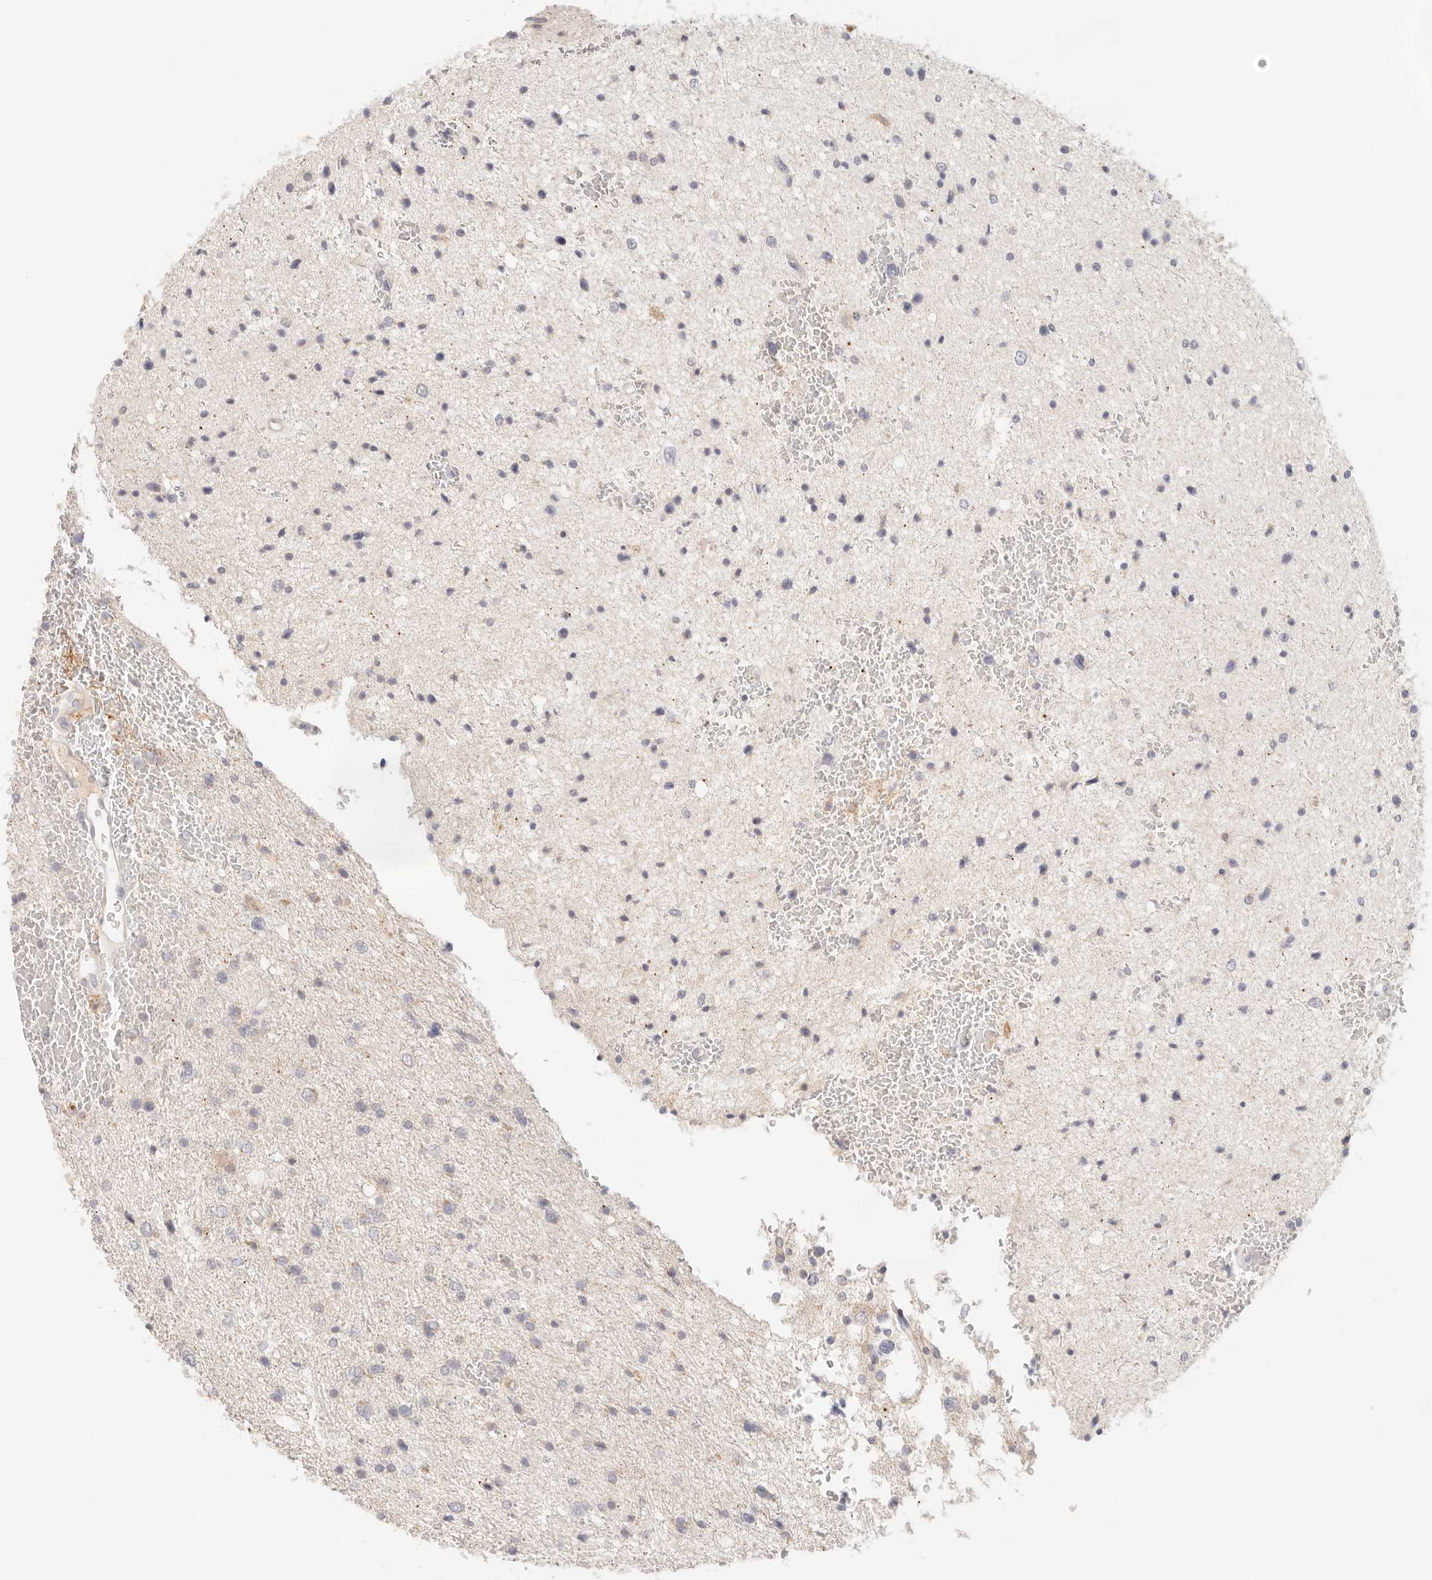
{"staining": {"intensity": "weak", "quantity": "<25%", "location": "cytoplasmic/membranous"}, "tissue": "glioma", "cell_type": "Tumor cells", "image_type": "cancer", "snomed": [{"axis": "morphology", "description": "Glioma, malignant, Low grade"}, {"axis": "topography", "description": "Cerebral cortex"}], "caption": "Tumor cells show no significant staining in glioma.", "gene": "SPHK1", "patient": {"sex": "female", "age": 39}}